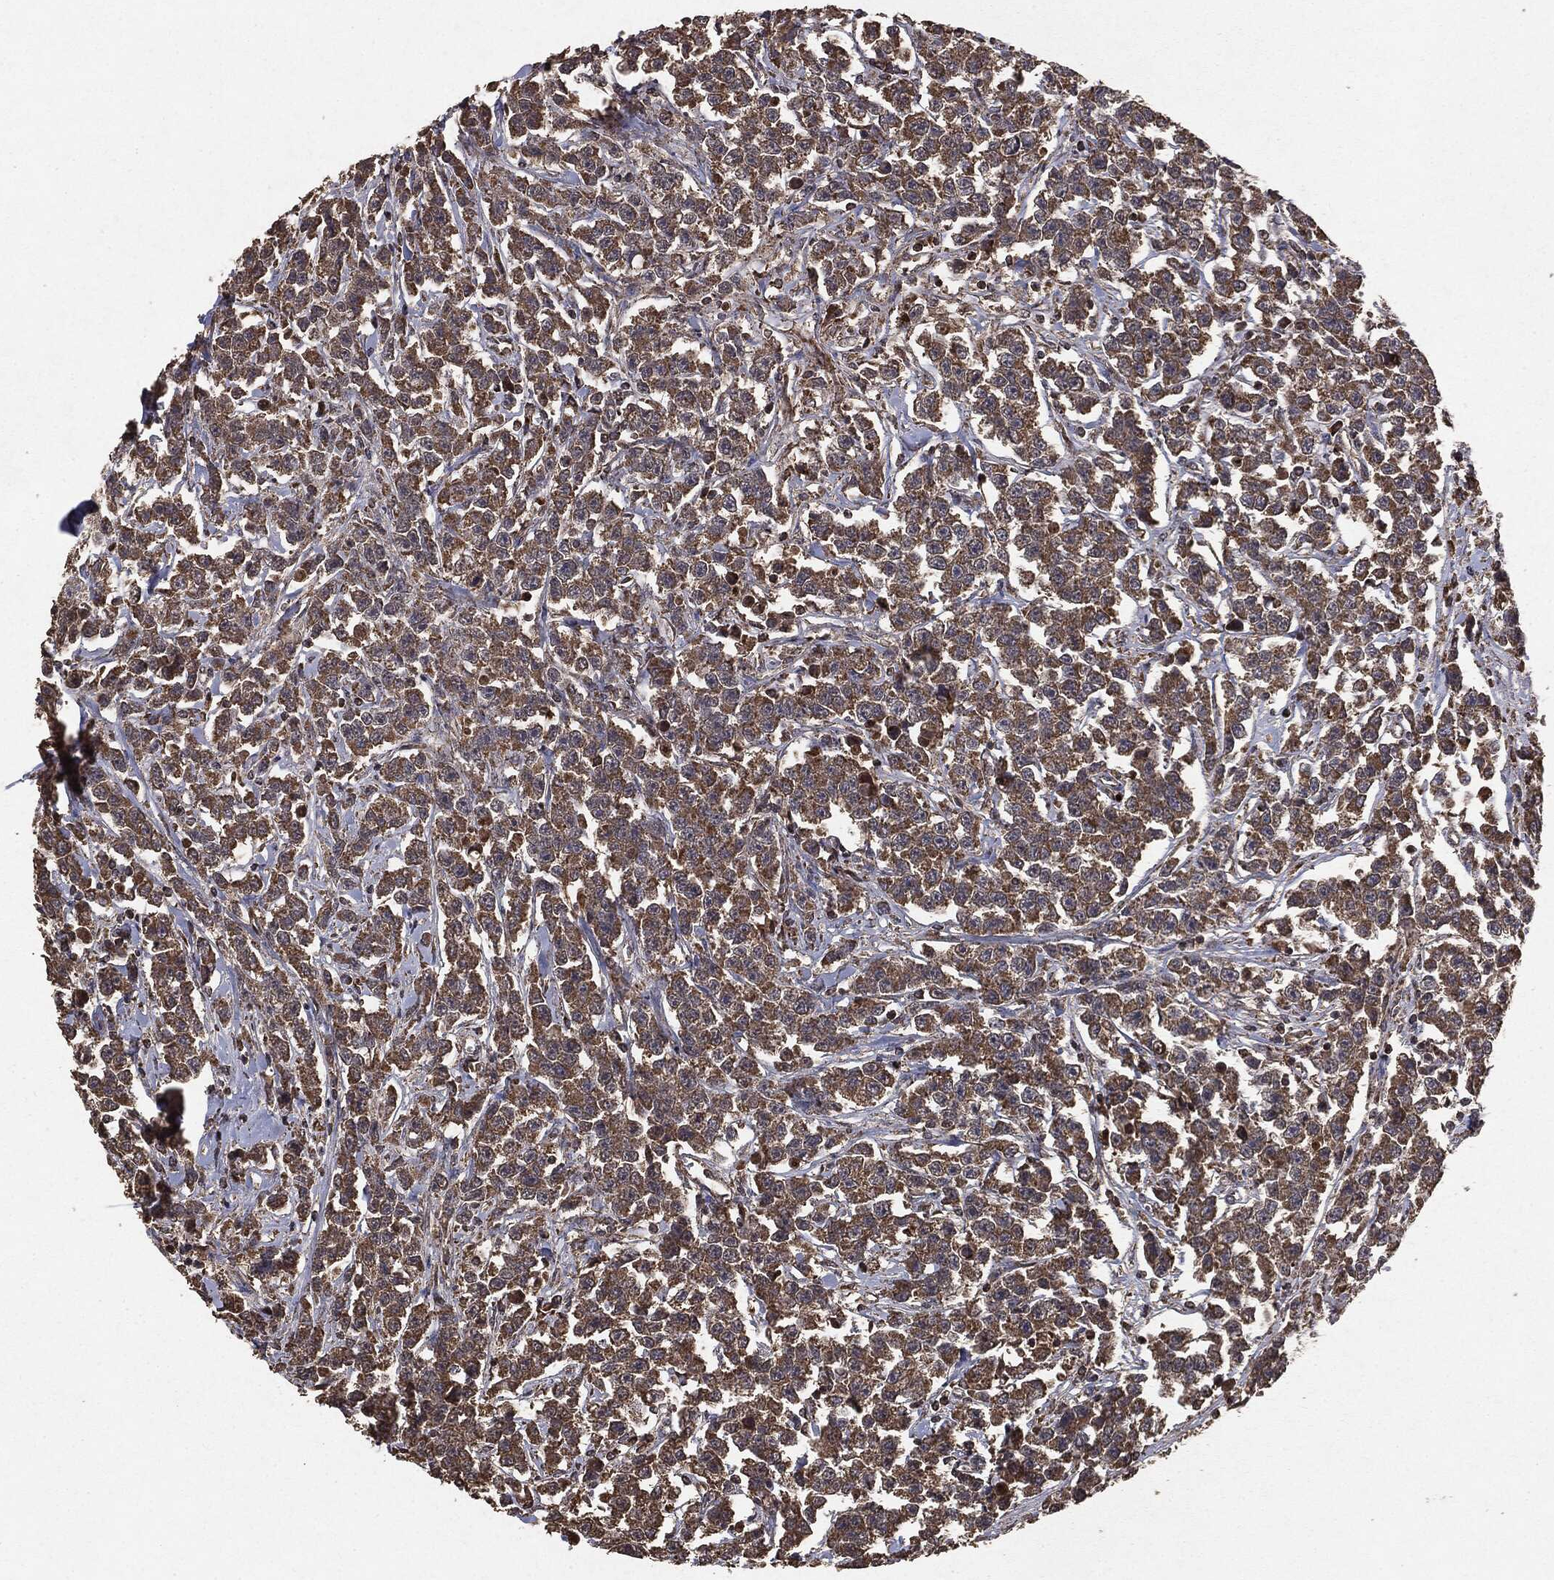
{"staining": {"intensity": "weak", "quantity": ">75%", "location": "cytoplasmic/membranous"}, "tissue": "testis cancer", "cell_type": "Tumor cells", "image_type": "cancer", "snomed": [{"axis": "morphology", "description": "Seminoma, NOS"}, {"axis": "topography", "description": "Testis"}], "caption": "About >75% of tumor cells in testis cancer reveal weak cytoplasmic/membranous protein positivity as visualized by brown immunohistochemical staining.", "gene": "MTOR", "patient": {"sex": "male", "age": 59}}